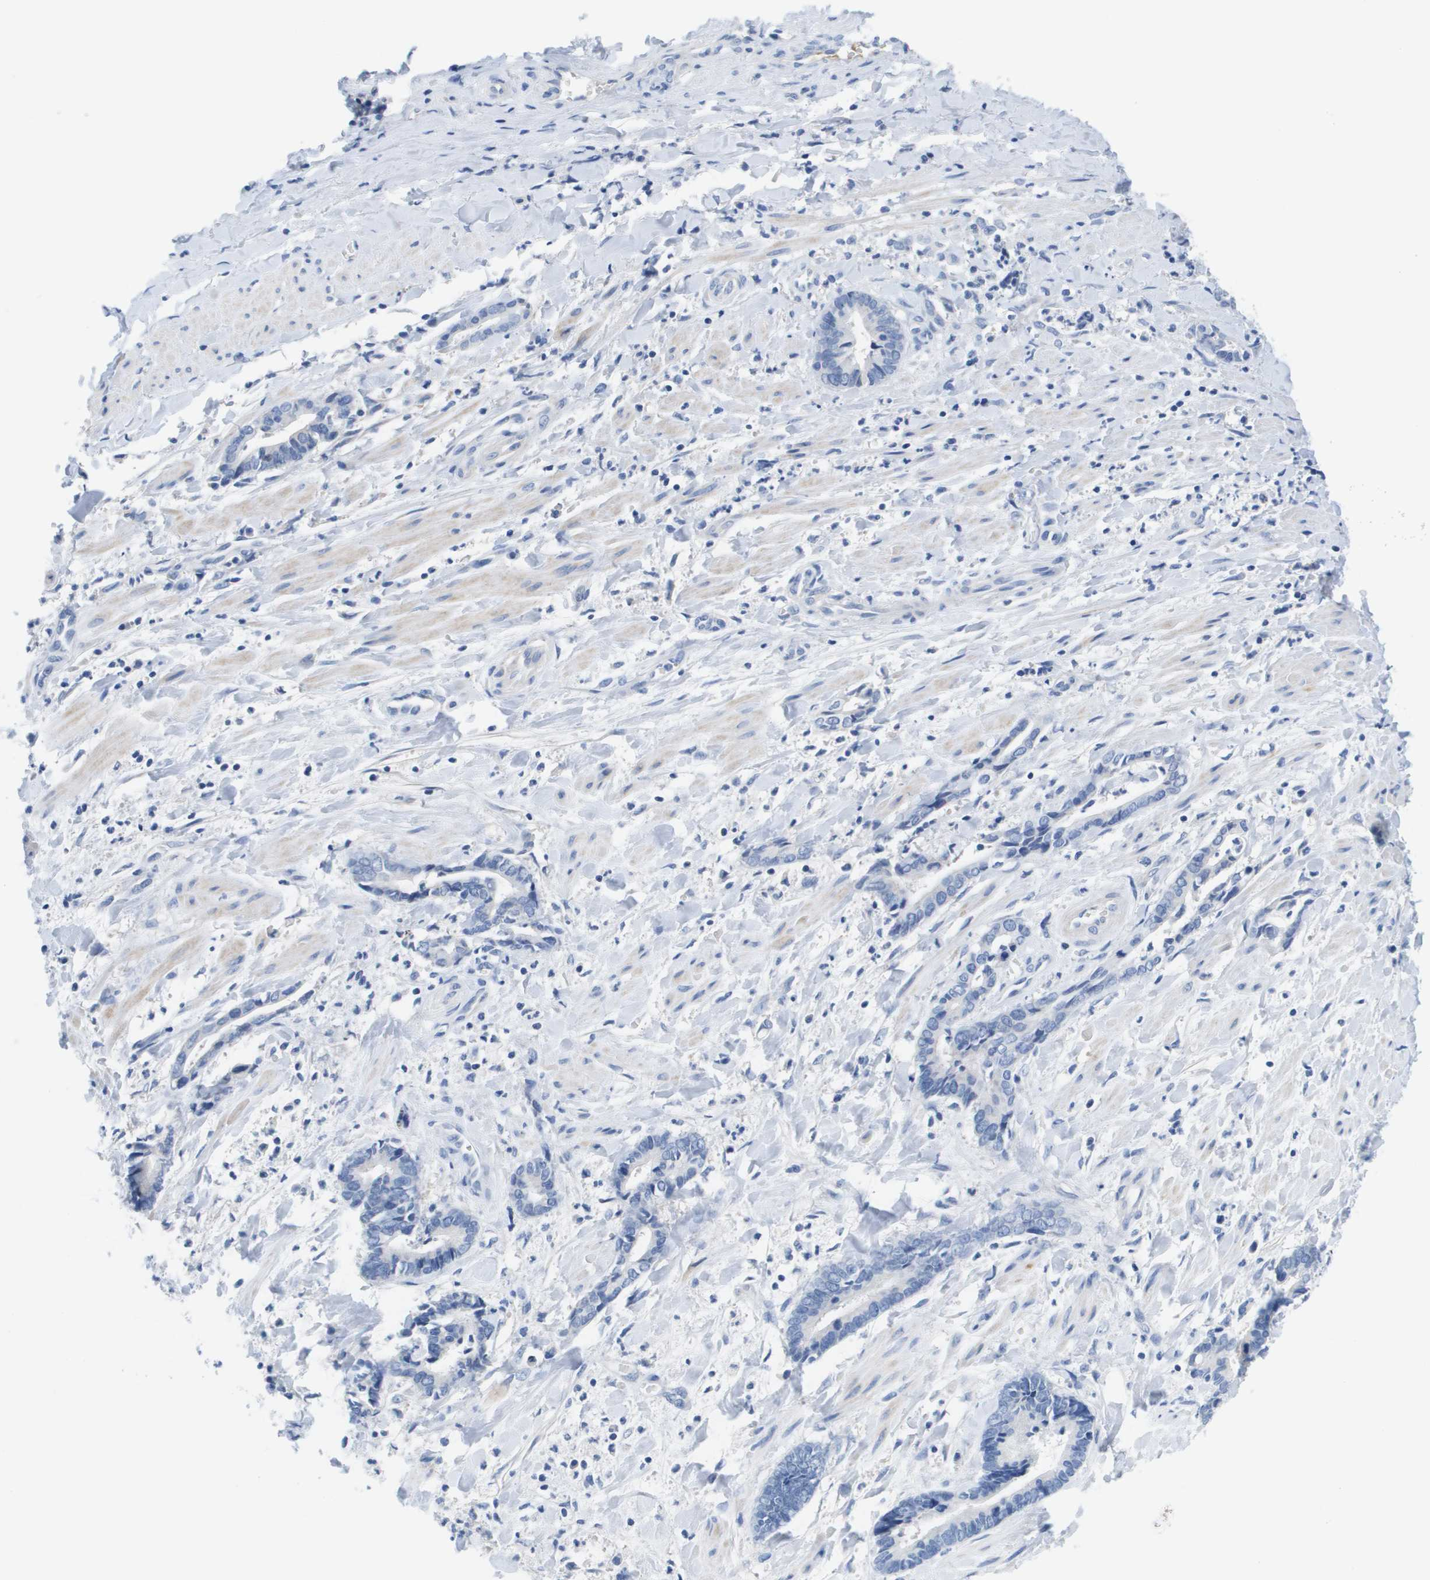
{"staining": {"intensity": "negative", "quantity": "none", "location": "none"}, "tissue": "cervical cancer", "cell_type": "Tumor cells", "image_type": "cancer", "snomed": [{"axis": "morphology", "description": "Adenocarcinoma, NOS"}, {"axis": "topography", "description": "Cervix"}], "caption": "IHC of human cervical cancer (adenocarcinoma) shows no positivity in tumor cells.", "gene": "APOA1", "patient": {"sex": "female", "age": 44}}